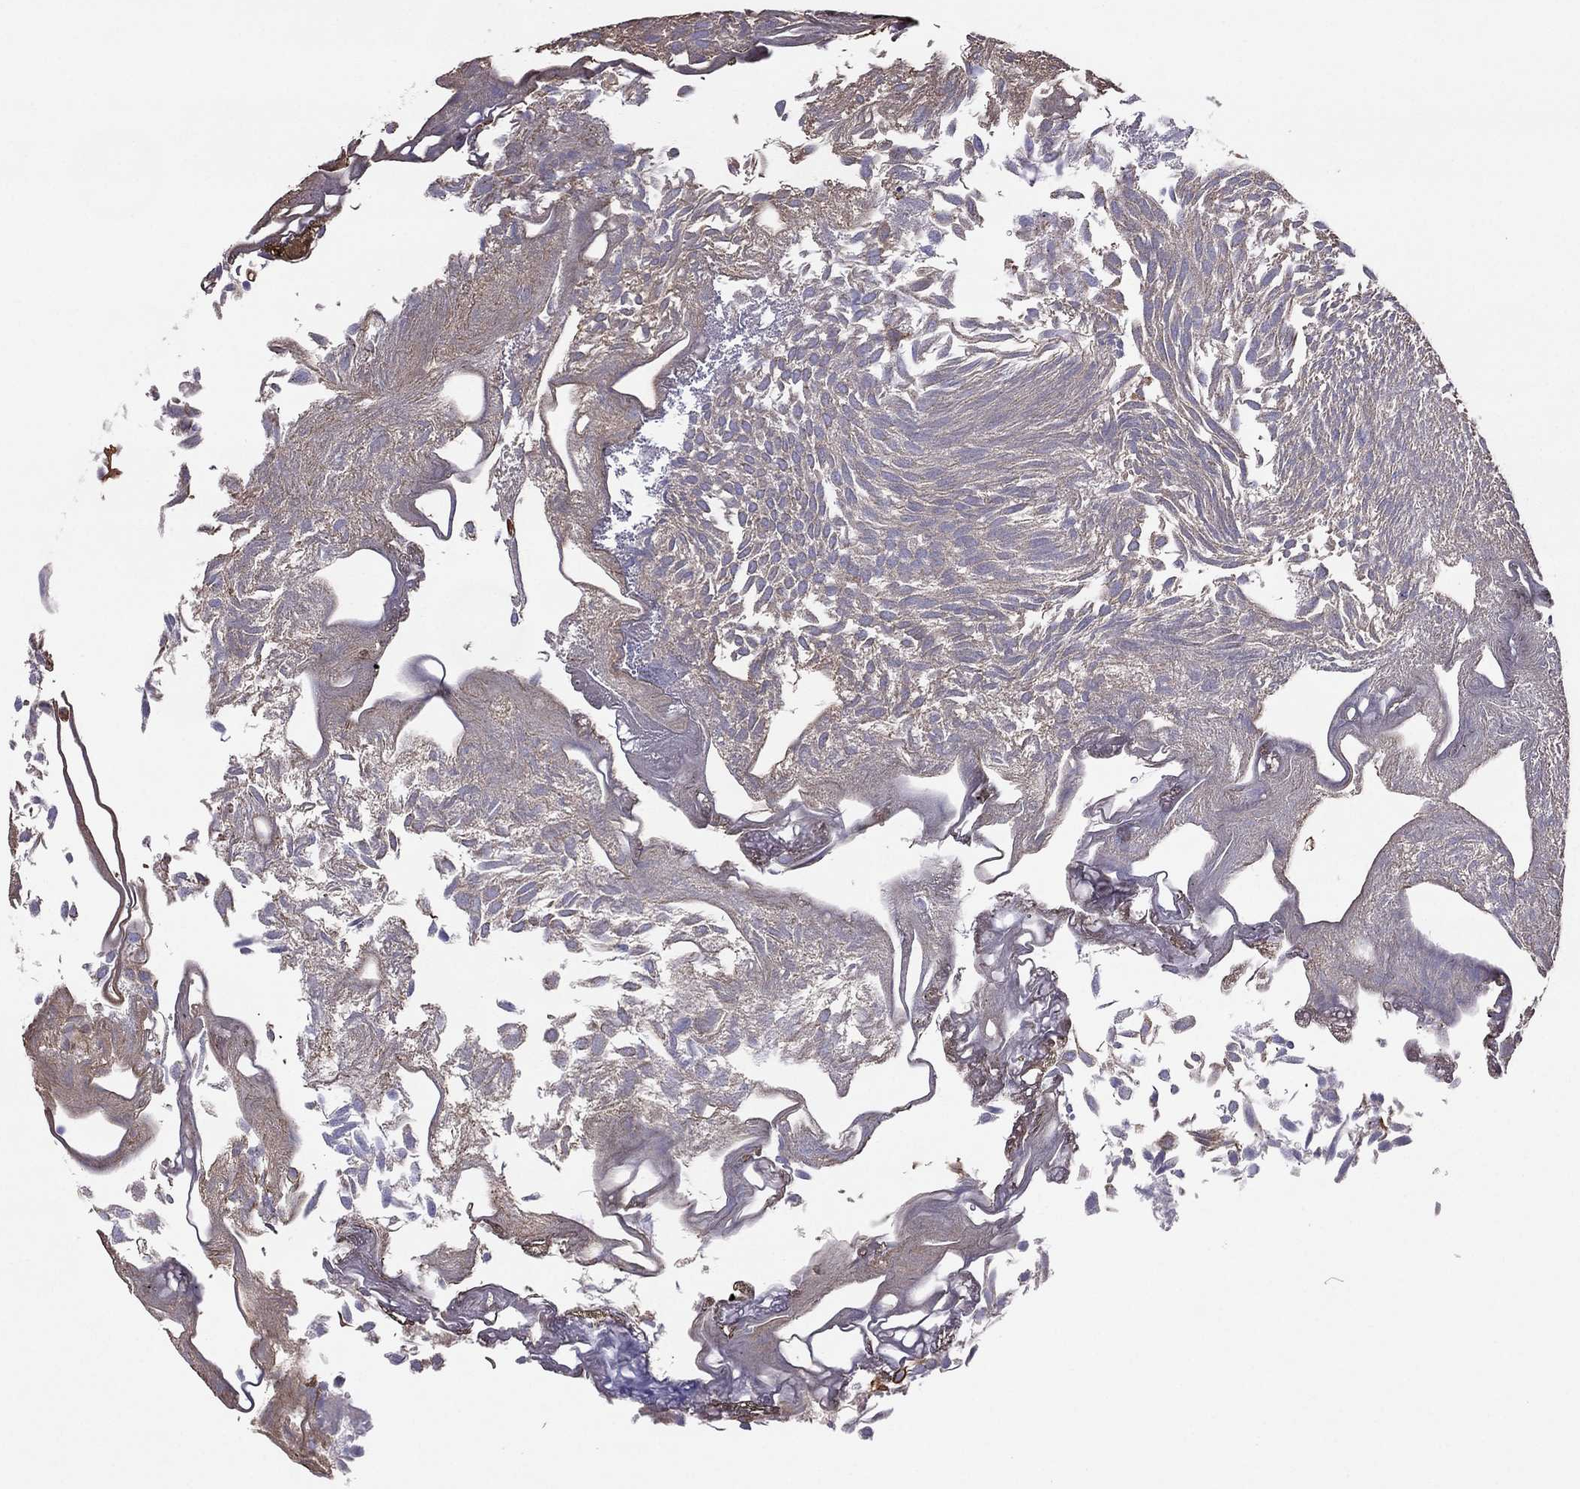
{"staining": {"intensity": "weak", "quantity": "<25%", "location": "cytoplasmic/membranous"}, "tissue": "urothelial cancer", "cell_type": "Tumor cells", "image_type": "cancer", "snomed": [{"axis": "morphology", "description": "Urothelial carcinoma, Low grade"}, {"axis": "topography", "description": "Urinary bladder"}], "caption": "DAB (3,3'-diaminobenzidine) immunohistochemical staining of human urothelial cancer reveals no significant expression in tumor cells.", "gene": "MAEL", "patient": {"sex": "male", "age": 52}}